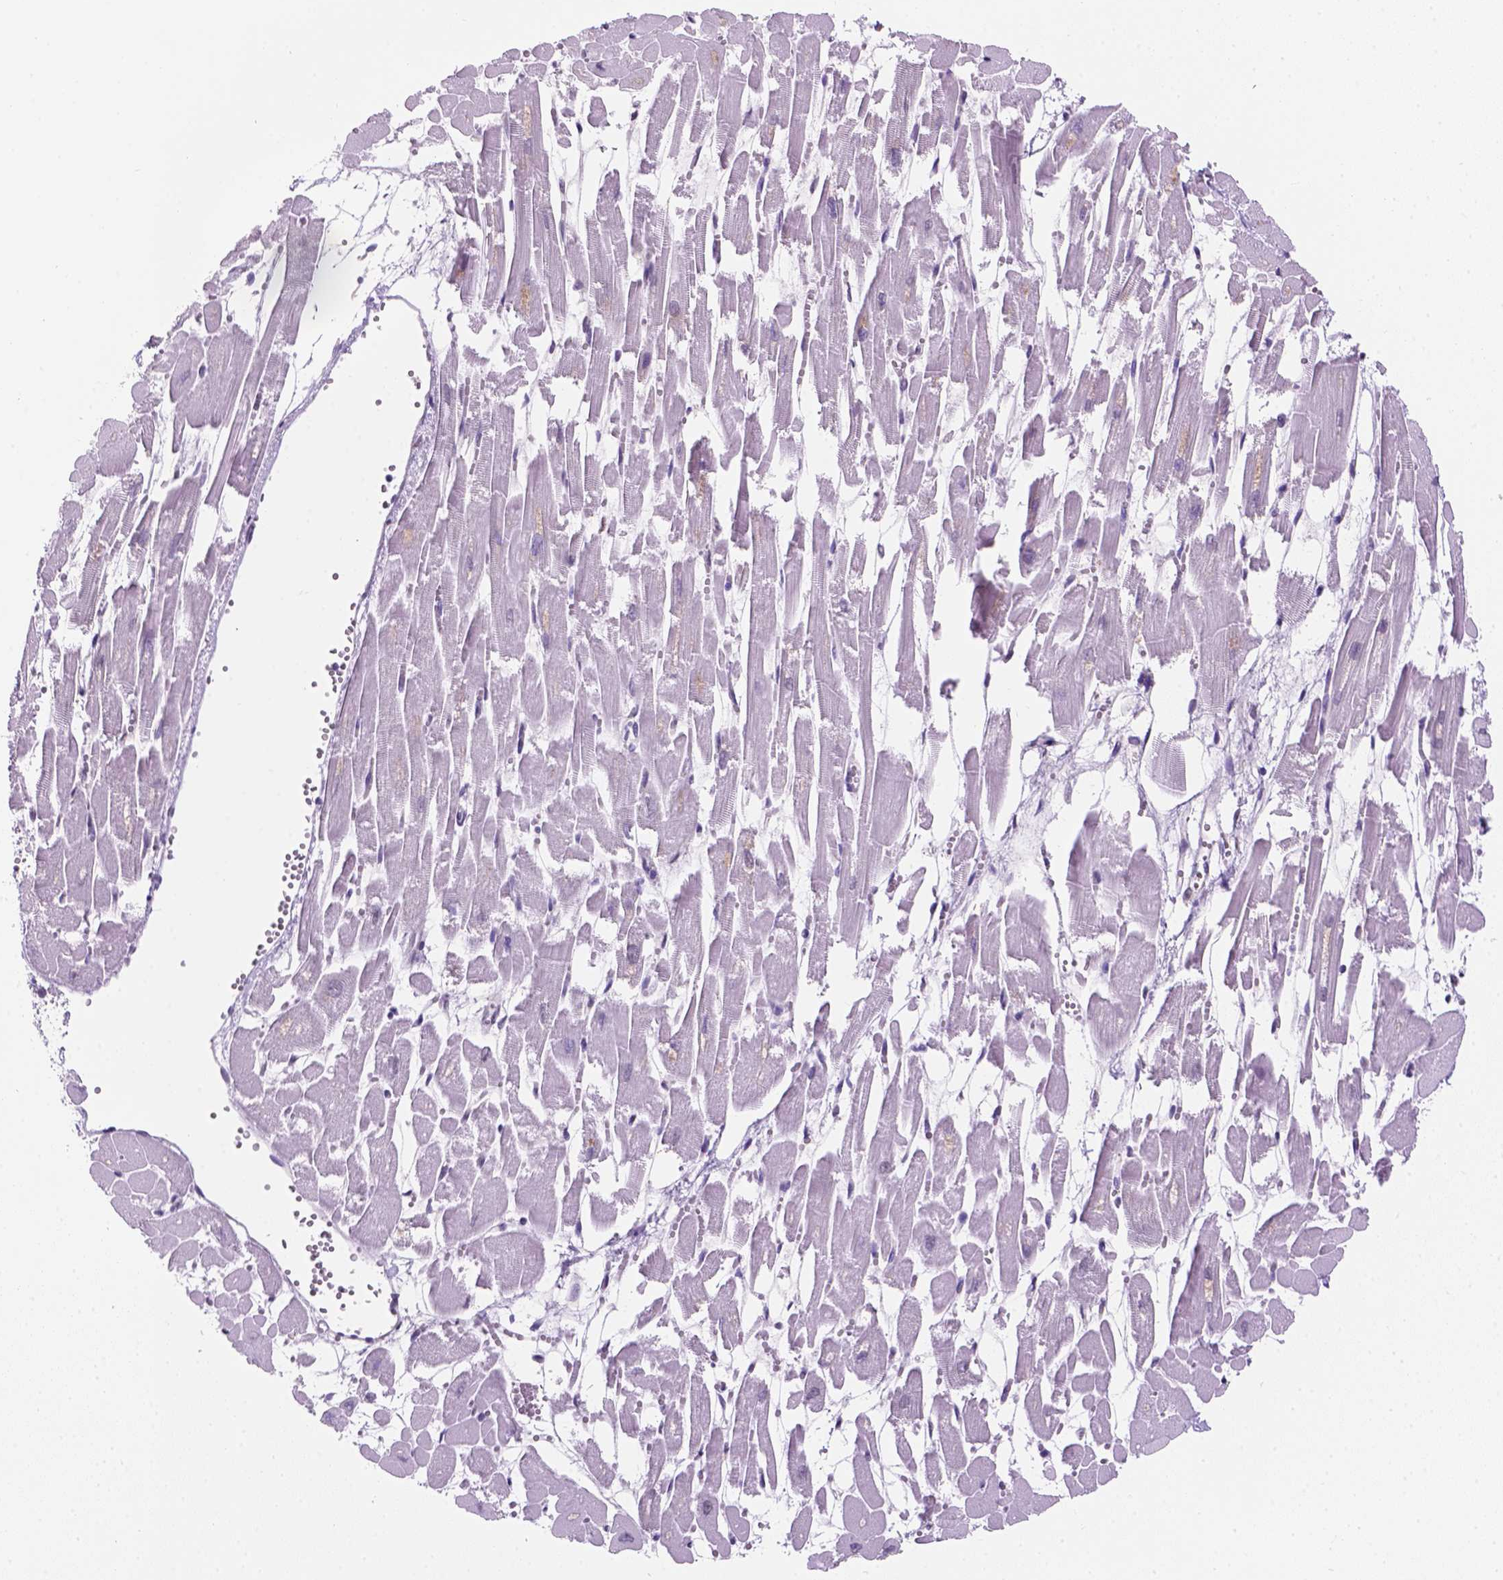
{"staining": {"intensity": "negative", "quantity": "none", "location": "none"}, "tissue": "heart muscle", "cell_type": "Cardiomyocytes", "image_type": "normal", "snomed": [{"axis": "morphology", "description": "Normal tissue, NOS"}, {"axis": "topography", "description": "Heart"}], "caption": "Immunohistochemistry (IHC) of unremarkable heart muscle exhibits no staining in cardiomyocytes. The staining was performed using DAB to visualize the protein expression in brown, while the nuclei were stained in blue with hematoxylin (Magnification: 20x).", "gene": "TMEM210", "patient": {"sex": "female", "age": 52}}